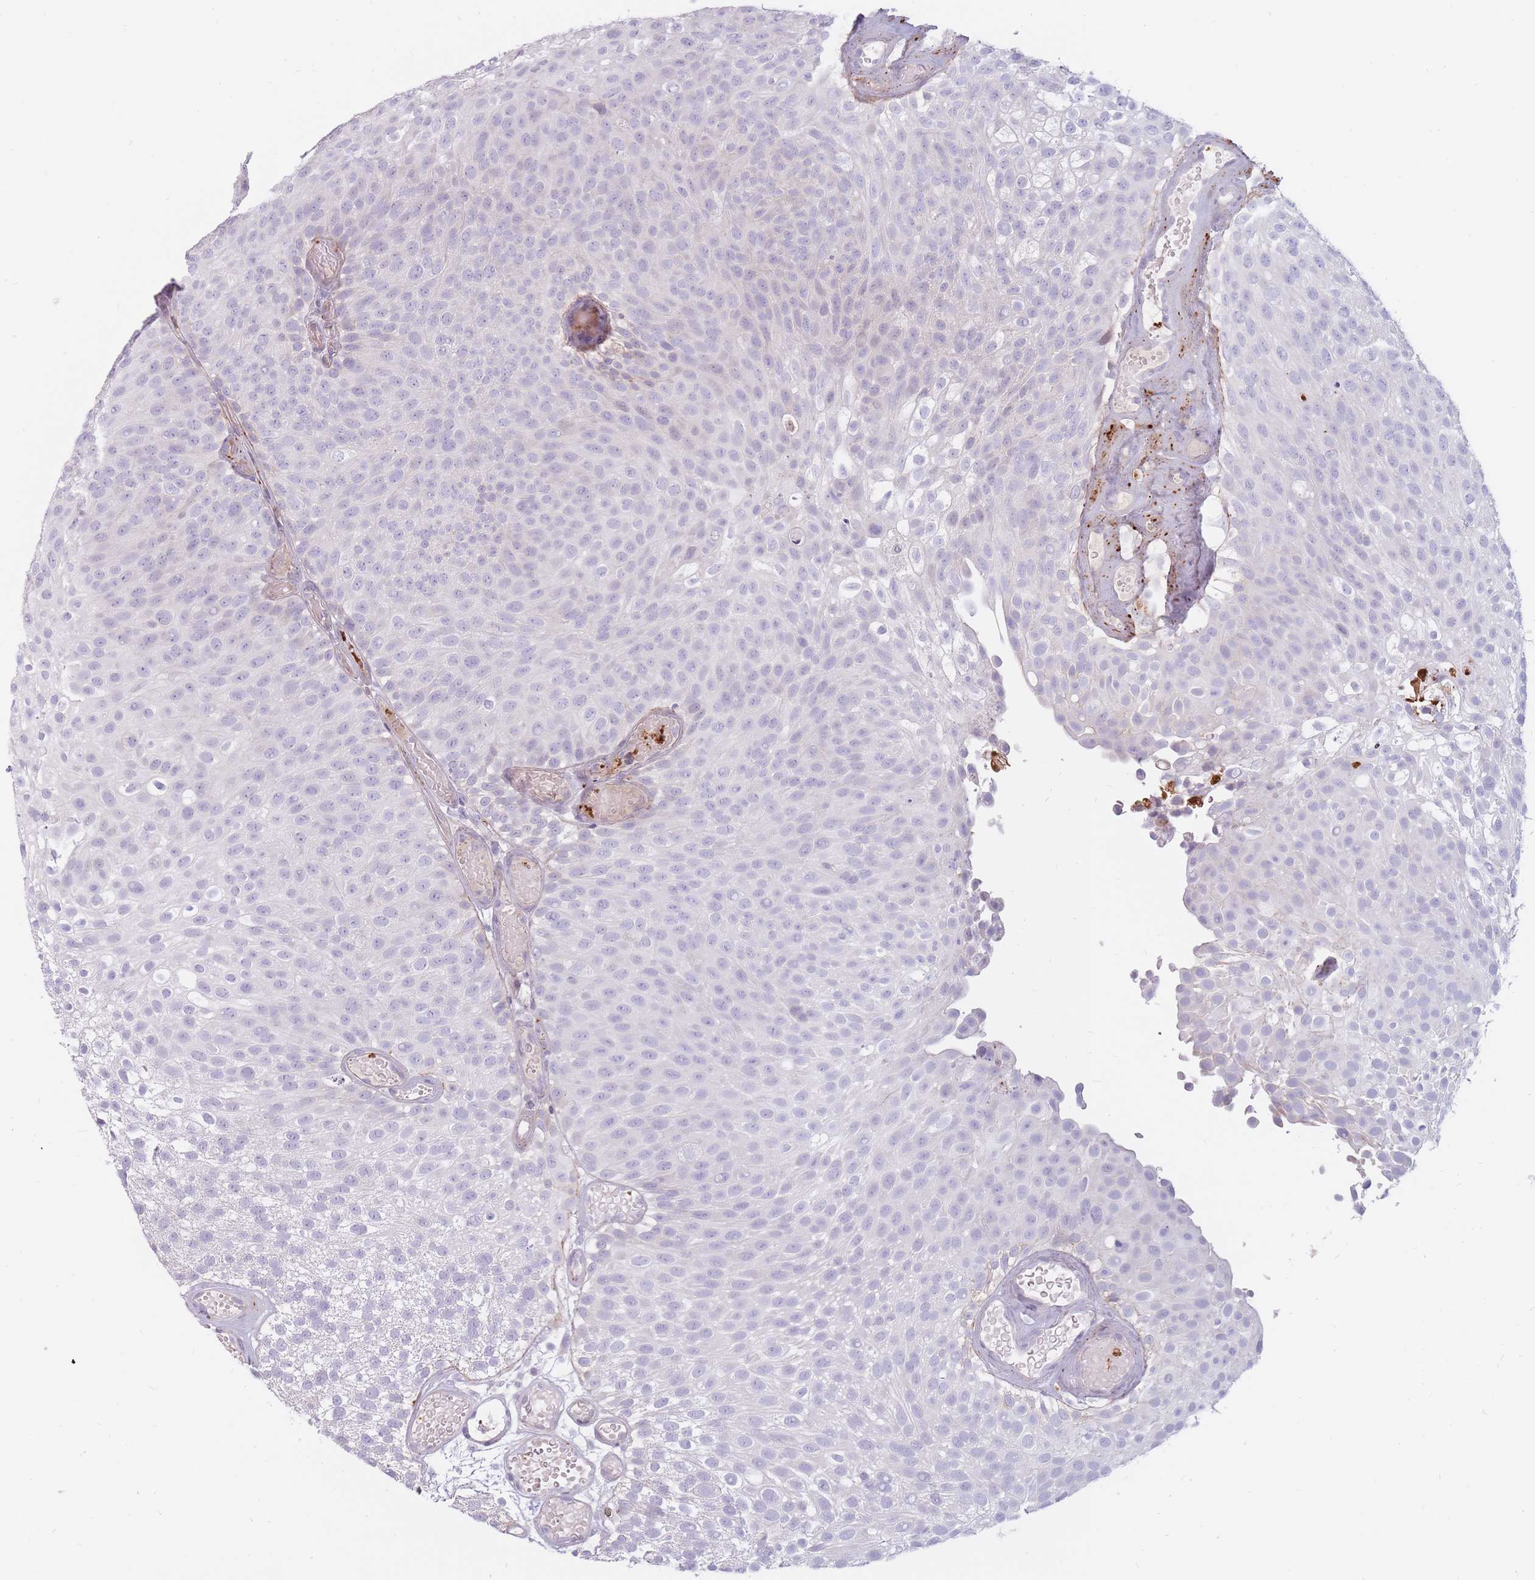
{"staining": {"intensity": "negative", "quantity": "none", "location": "none"}, "tissue": "urothelial cancer", "cell_type": "Tumor cells", "image_type": "cancer", "snomed": [{"axis": "morphology", "description": "Urothelial carcinoma, Low grade"}, {"axis": "topography", "description": "Urinary bladder"}], "caption": "Immunohistochemistry (IHC) image of human urothelial carcinoma (low-grade) stained for a protein (brown), which exhibits no staining in tumor cells. (Brightfield microscopy of DAB immunohistochemistry (IHC) at high magnification).", "gene": "PTGDR", "patient": {"sex": "male", "age": 78}}